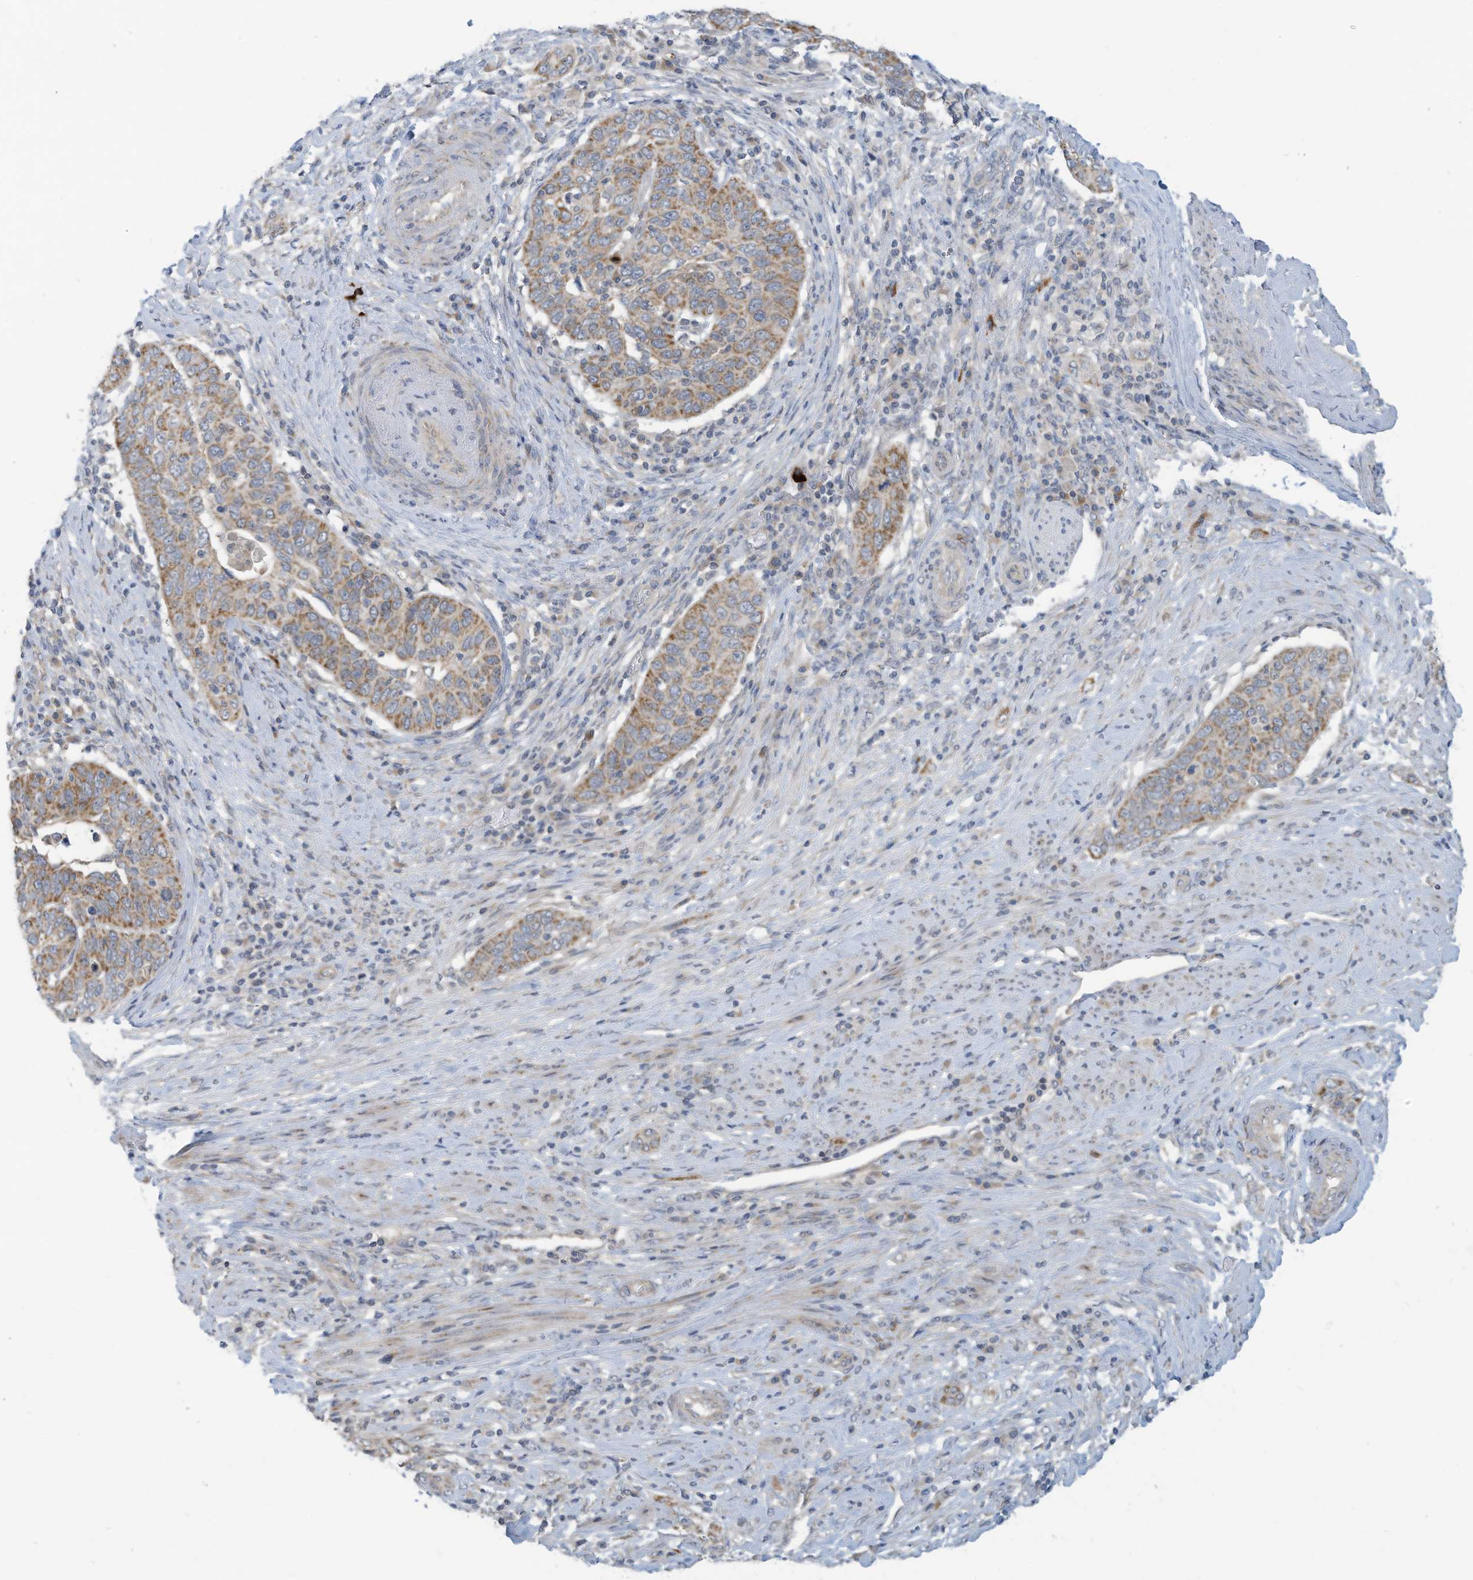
{"staining": {"intensity": "moderate", "quantity": ">75%", "location": "cytoplasmic/membranous"}, "tissue": "cervical cancer", "cell_type": "Tumor cells", "image_type": "cancer", "snomed": [{"axis": "morphology", "description": "Squamous cell carcinoma, NOS"}, {"axis": "topography", "description": "Cervix"}], "caption": "Immunohistochemistry (DAB) staining of cervical cancer displays moderate cytoplasmic/membranous protein positivity in about >75% of tumor cells.", "gene": "SCGB1D2", "patient": {"sex": "female", "age": 60}}